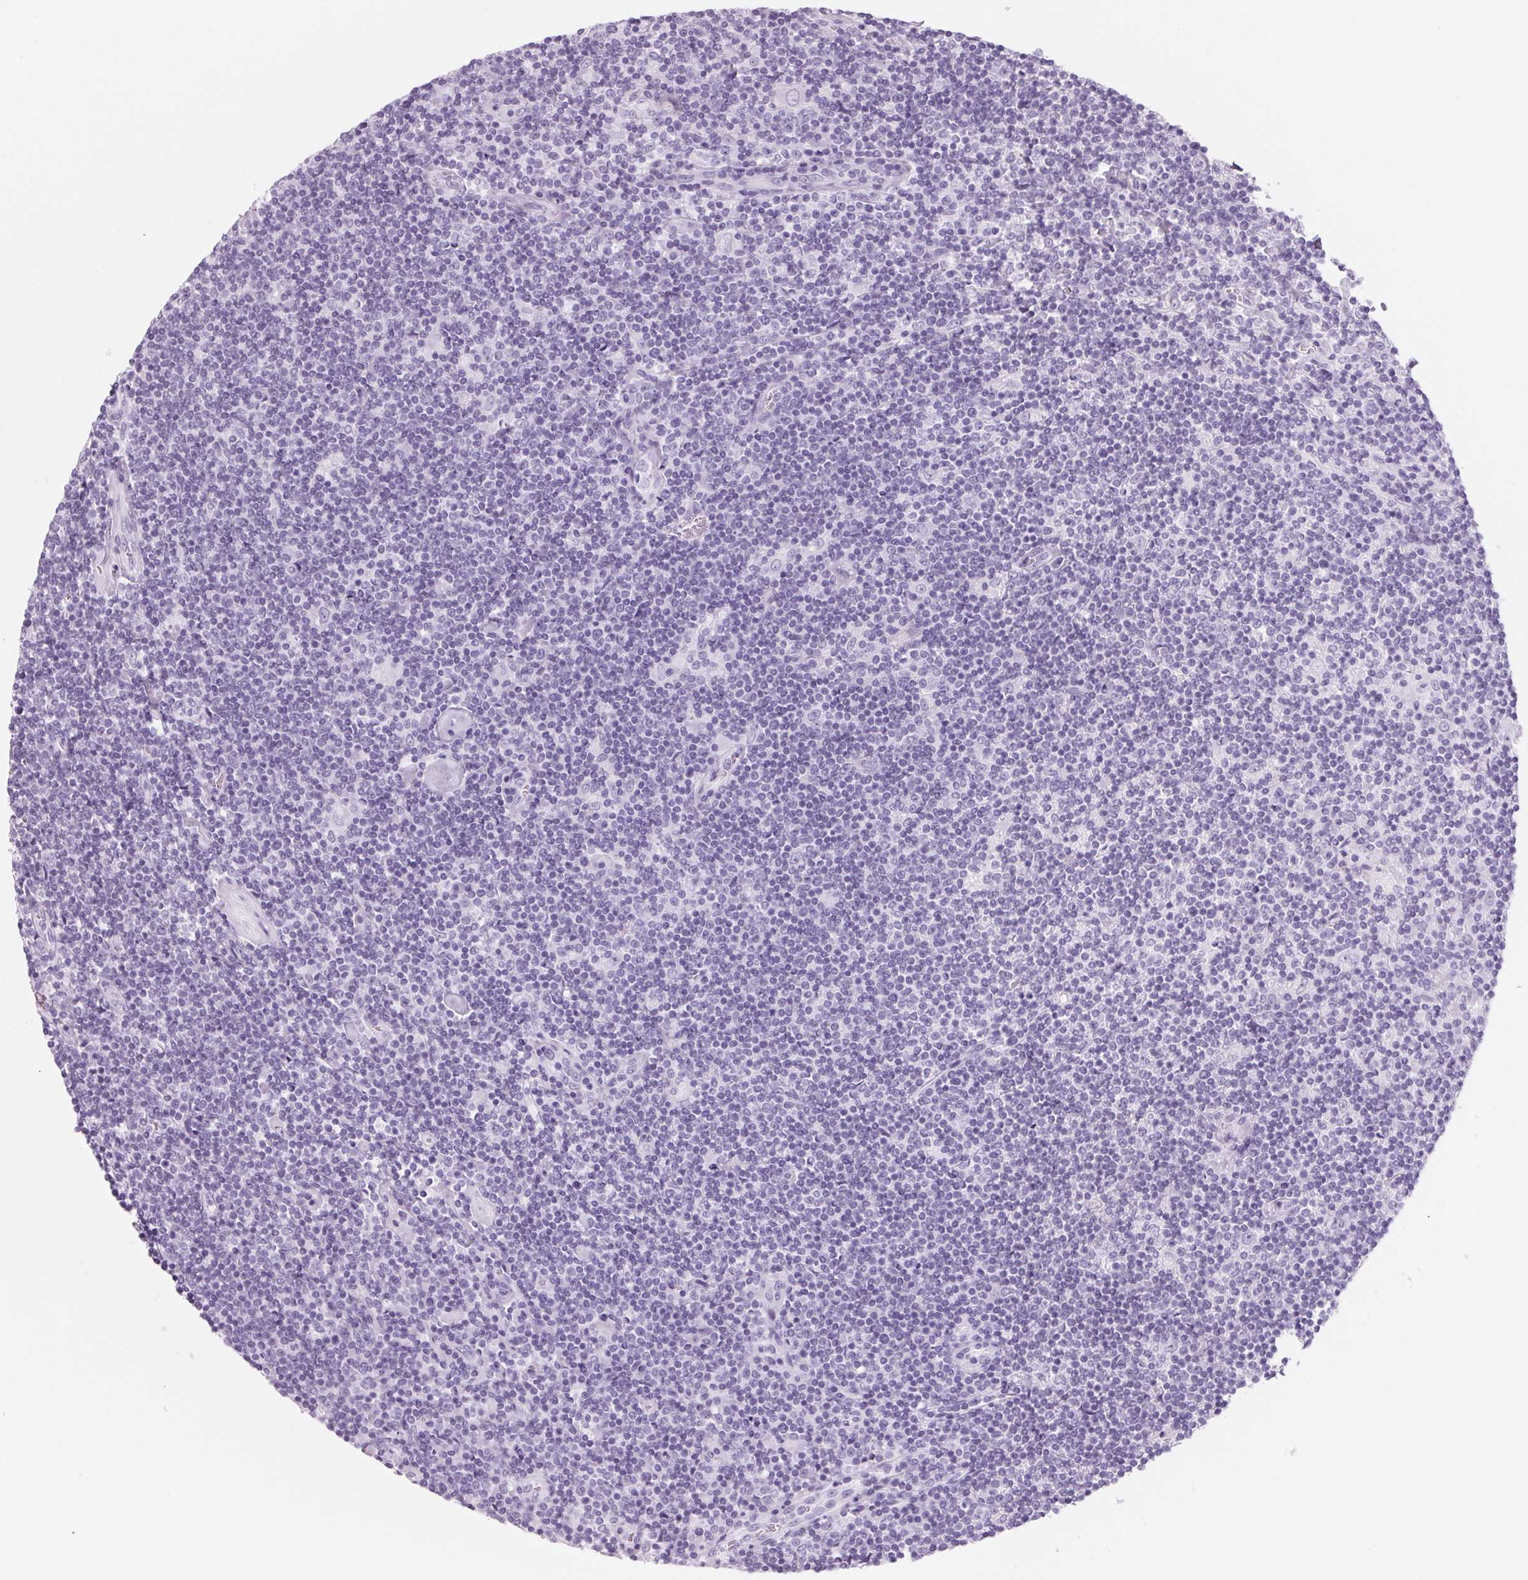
{"staining": {"intensity": "negative", "quantity": "none", "location": "none"}, "tissue": "lymphoma", "cell_type": "Tumor cells", "image_type": "cancer", "snomed": [{"axis": "morphology", "description": "Hodgkin's disease, NOS"}, {"axis": "topography", "description": "Lymph node"}], "caption": "A photomicrograph of lymphoma stained for a protein shows no brown staining in tumor cells. (DAB immunohistochemistry, high magnification).", "gene": "ADAM20", "patient": {"sex": "male", "age": 40}}